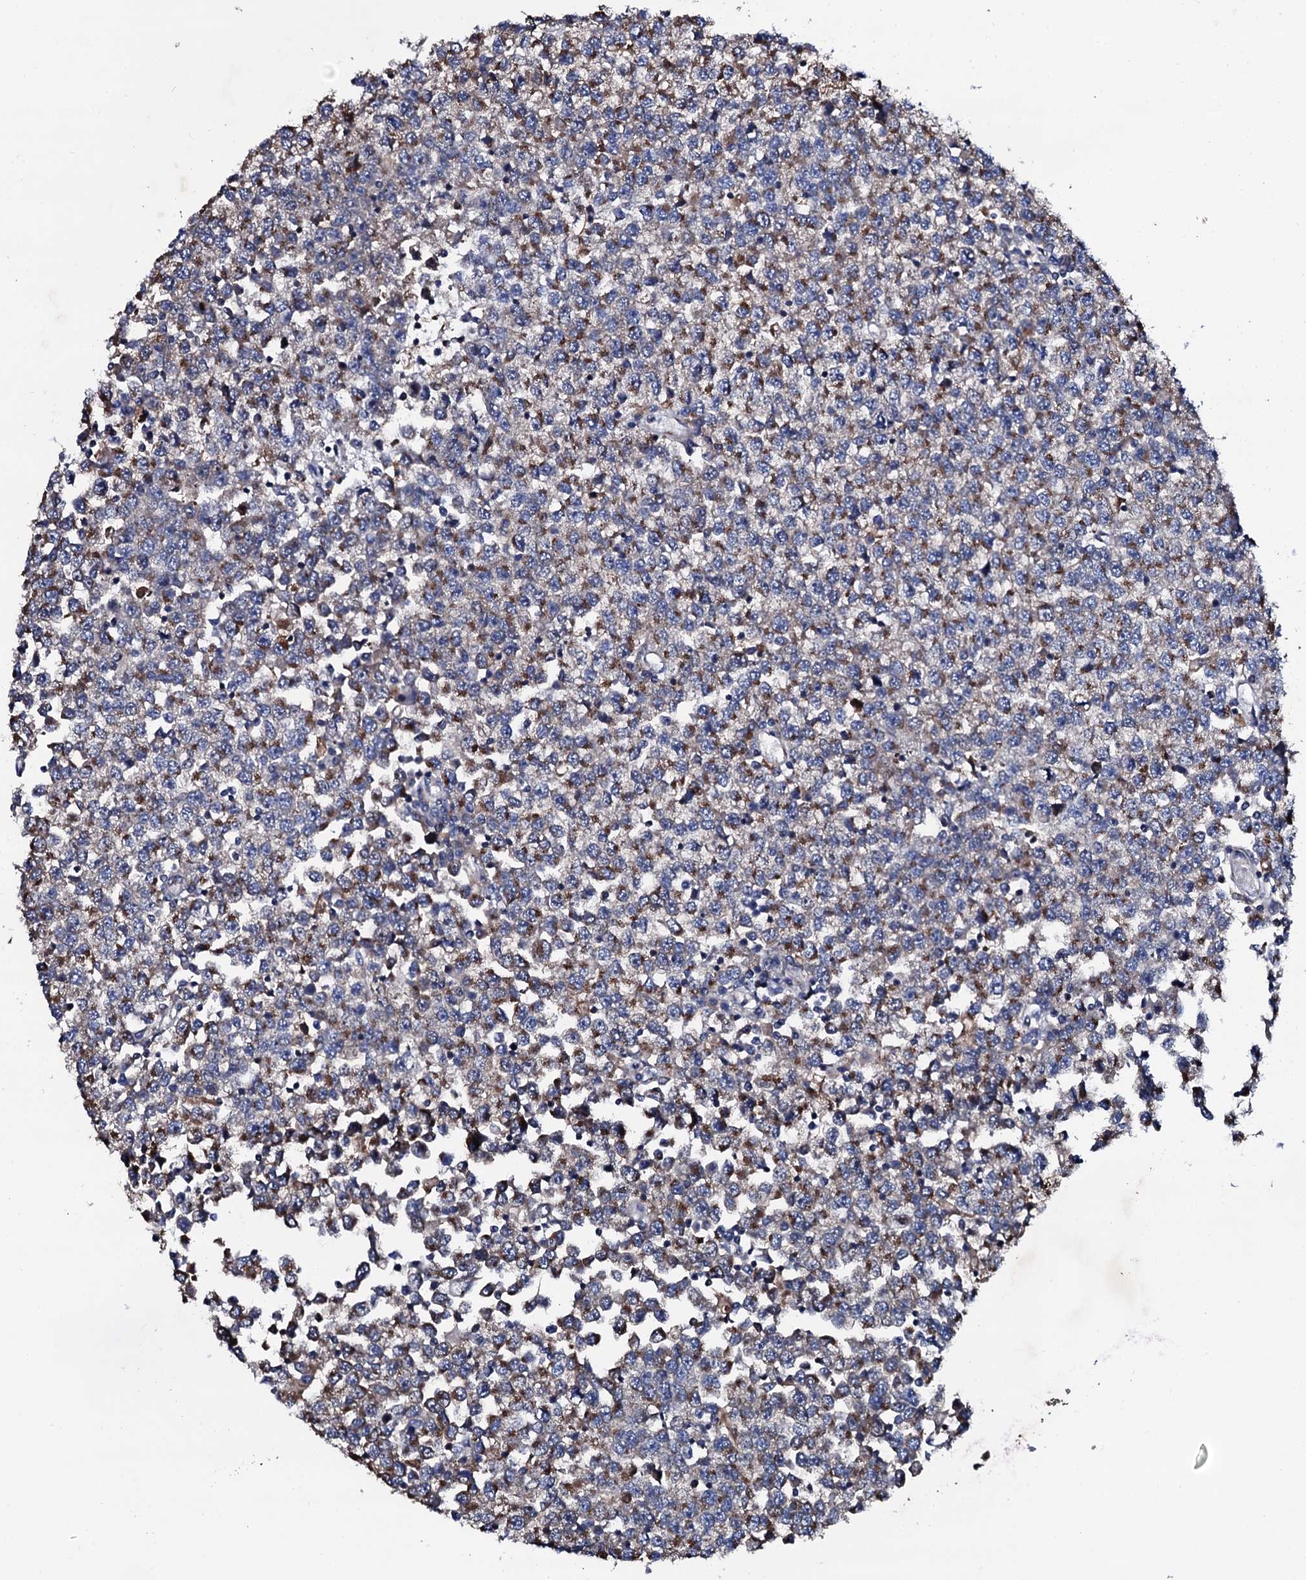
{"staining": {"intensity": "moderate", "quantity": "25%-75%", "location": "cytoplasmic/membranous"}, "tissue": "testis cancer", "cell_type": "Tumor cells", "image_type": "cancer", "snomed": [{"axis": "morphology", "description": "Seminoma, NOS"}, {"axis": "topography", "description": "Testis"}], "caption": "Immunohistochemical staining of testis cancer (seminoma) demonstrates moderate cytoplasmic/membranous protein positivity in approximately 25%-75% of tumor cells.", "gene": "PLET1", "patient": {"sex": "male", "age": 65}}